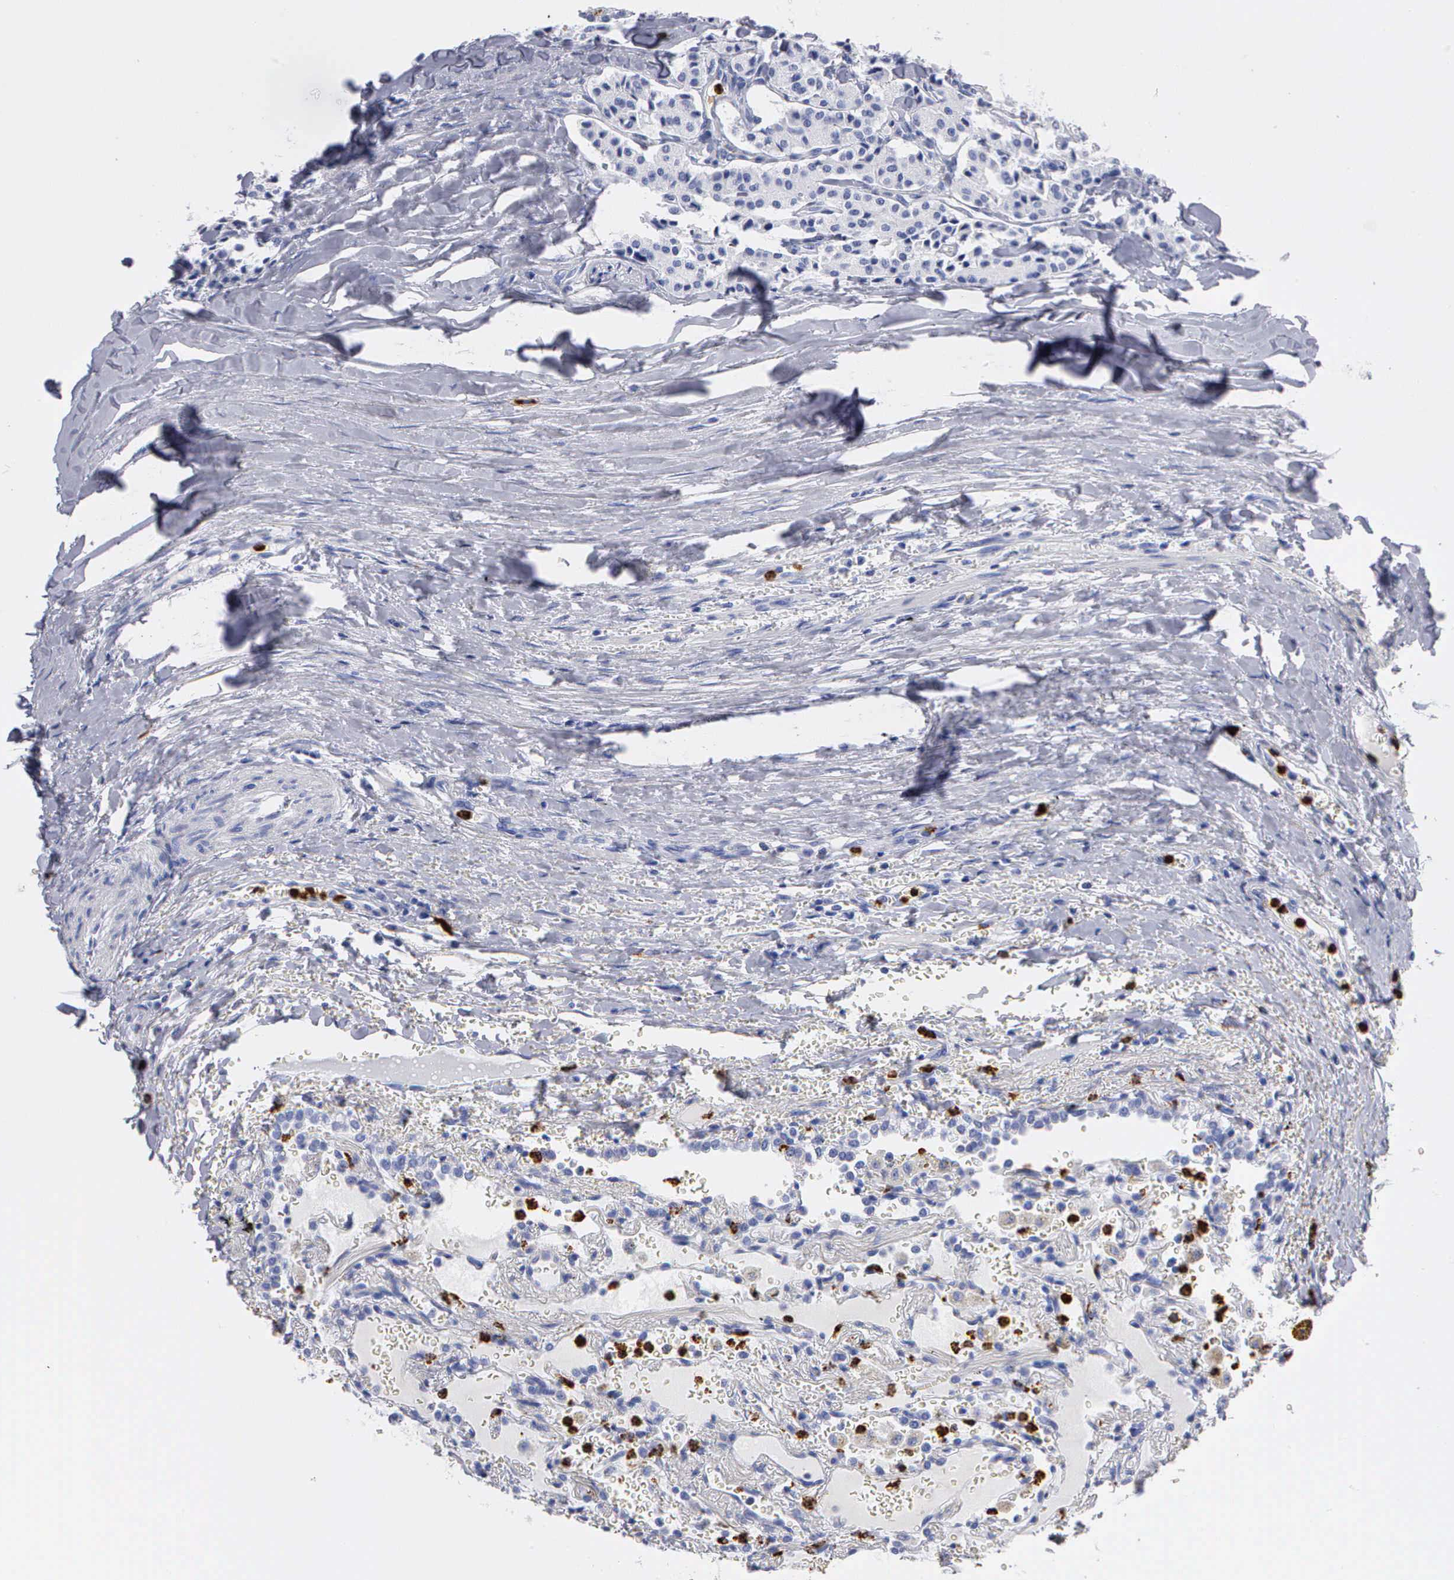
{"staining": {"intensity": "negative", "quantity": "none", "location": "none"}, "tissue": "carcinoid", "cell_type": "Tumor cells", "image_type": "cancer", "snomed": [{"axis": "morphology", "description": "Carcinoid, malignant, NOS"}, {"axis": "topography", "description": "Bronchus"}], "caption": "The image displays no staining of tumor cells in carcinoid. (DAB immunohistochemistry with hematoxylin counter stain).", "gene": "CTSG", "patient": {"sex": "male", "age": 55}}